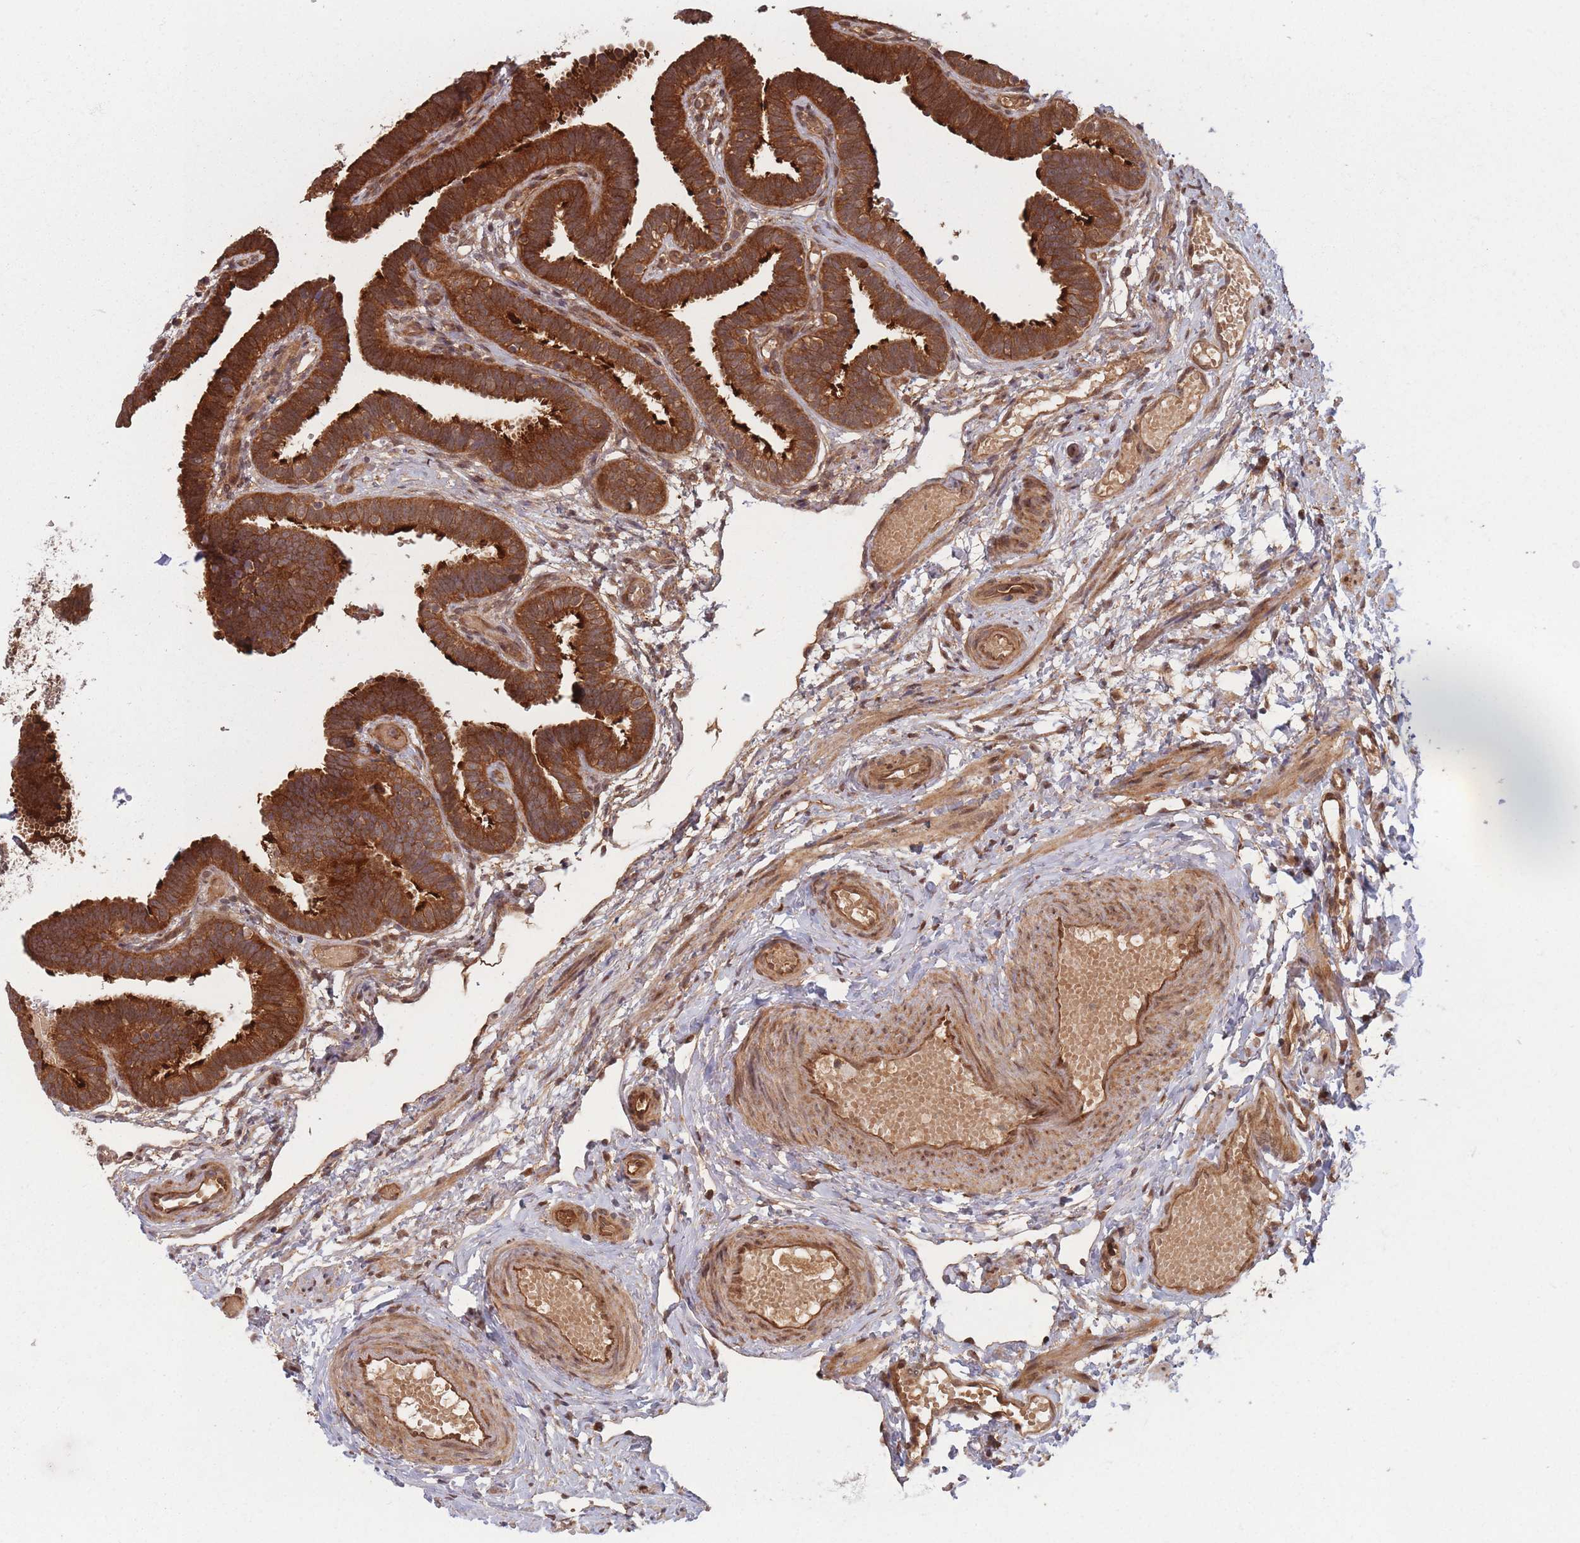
{"staining": {"intensity": "strong", "quantity": ">75%", "location": "cytoplasmic/membranous,nuclear"}, "tissue": "fallopian tube", "cell_type": "Glandular cells", "image_type": "normal", "snomed": [{"axis": "morphology", "description": "Normal tissue, NOS"}, {"axis": "topography", "description": "Fallopian tube"}], "caption": "Brown immunohistochemical staining in normal human fallopian tube reveals strong cytoplasmic/membranous,nuclear expression in approximately >75% of glandular cells.", "gene": "PODXL2", "patient": {"sex": "female", "age": 37}}